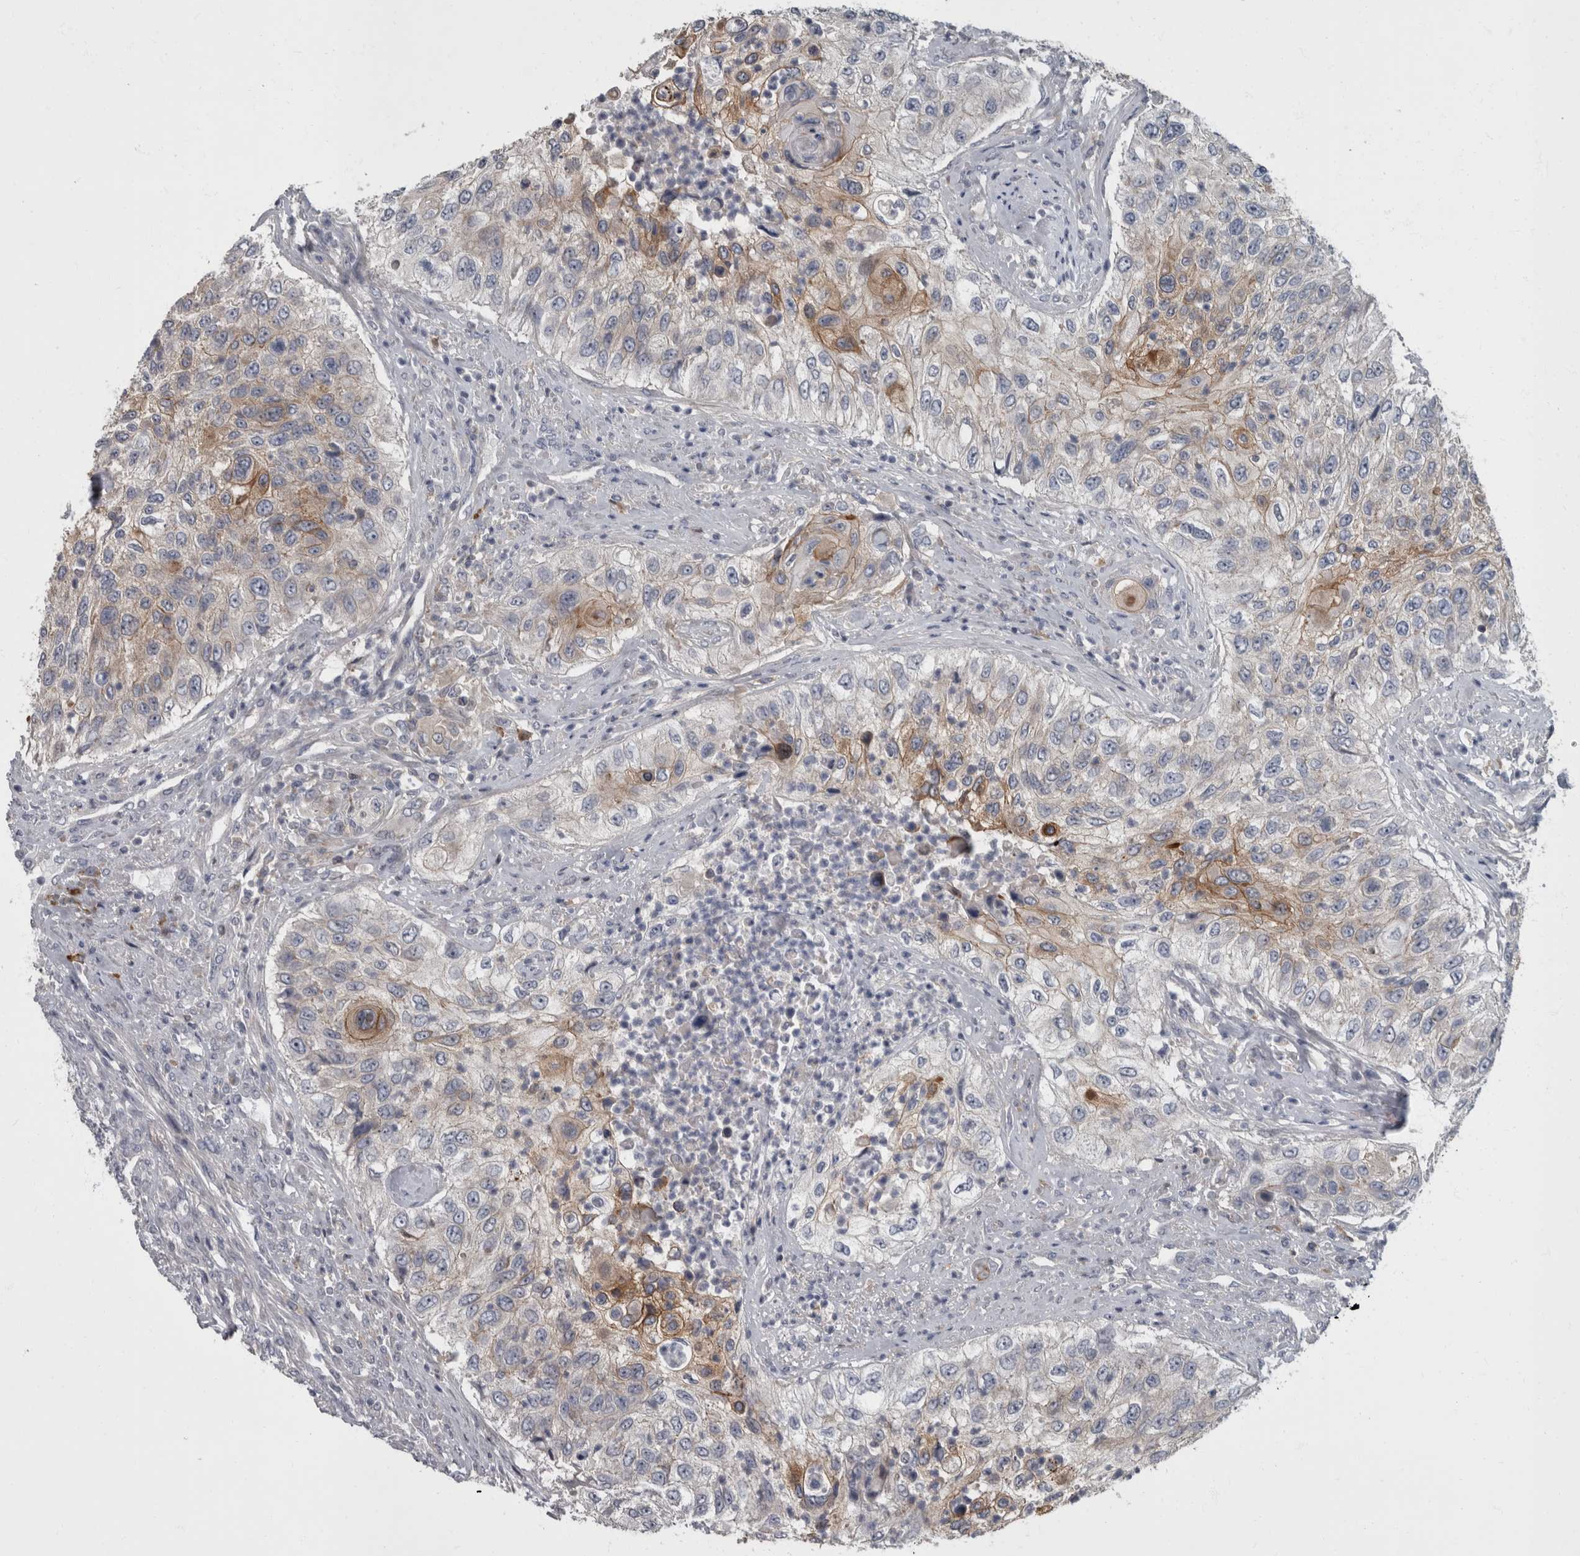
{"staining": {"intensity": "moderate", "quantity": "25%-75%", "location": "cytoplasmic/membranous"}, "tissue": "urothelial cancer", "cell_type": "Tumor cells", "image_type": "cancer", "snomed": [{"axis": "morphology", "description": "Urothelial carcinoma, High grade"}, {"axis": "topography", "description": "Urinary bladder"}], "caption": "Moderate cytoplasmic/membranous protein expression is seen in about 25%-75% of tumor cells in urothelial carcinoma (high-grade). Immunohistochemistry (ihc) stains the protein of interest in brown and the nuclei are stained blue.", "gene": "CDC42BPG", "patient": {"sex": "female", "age": 60}}